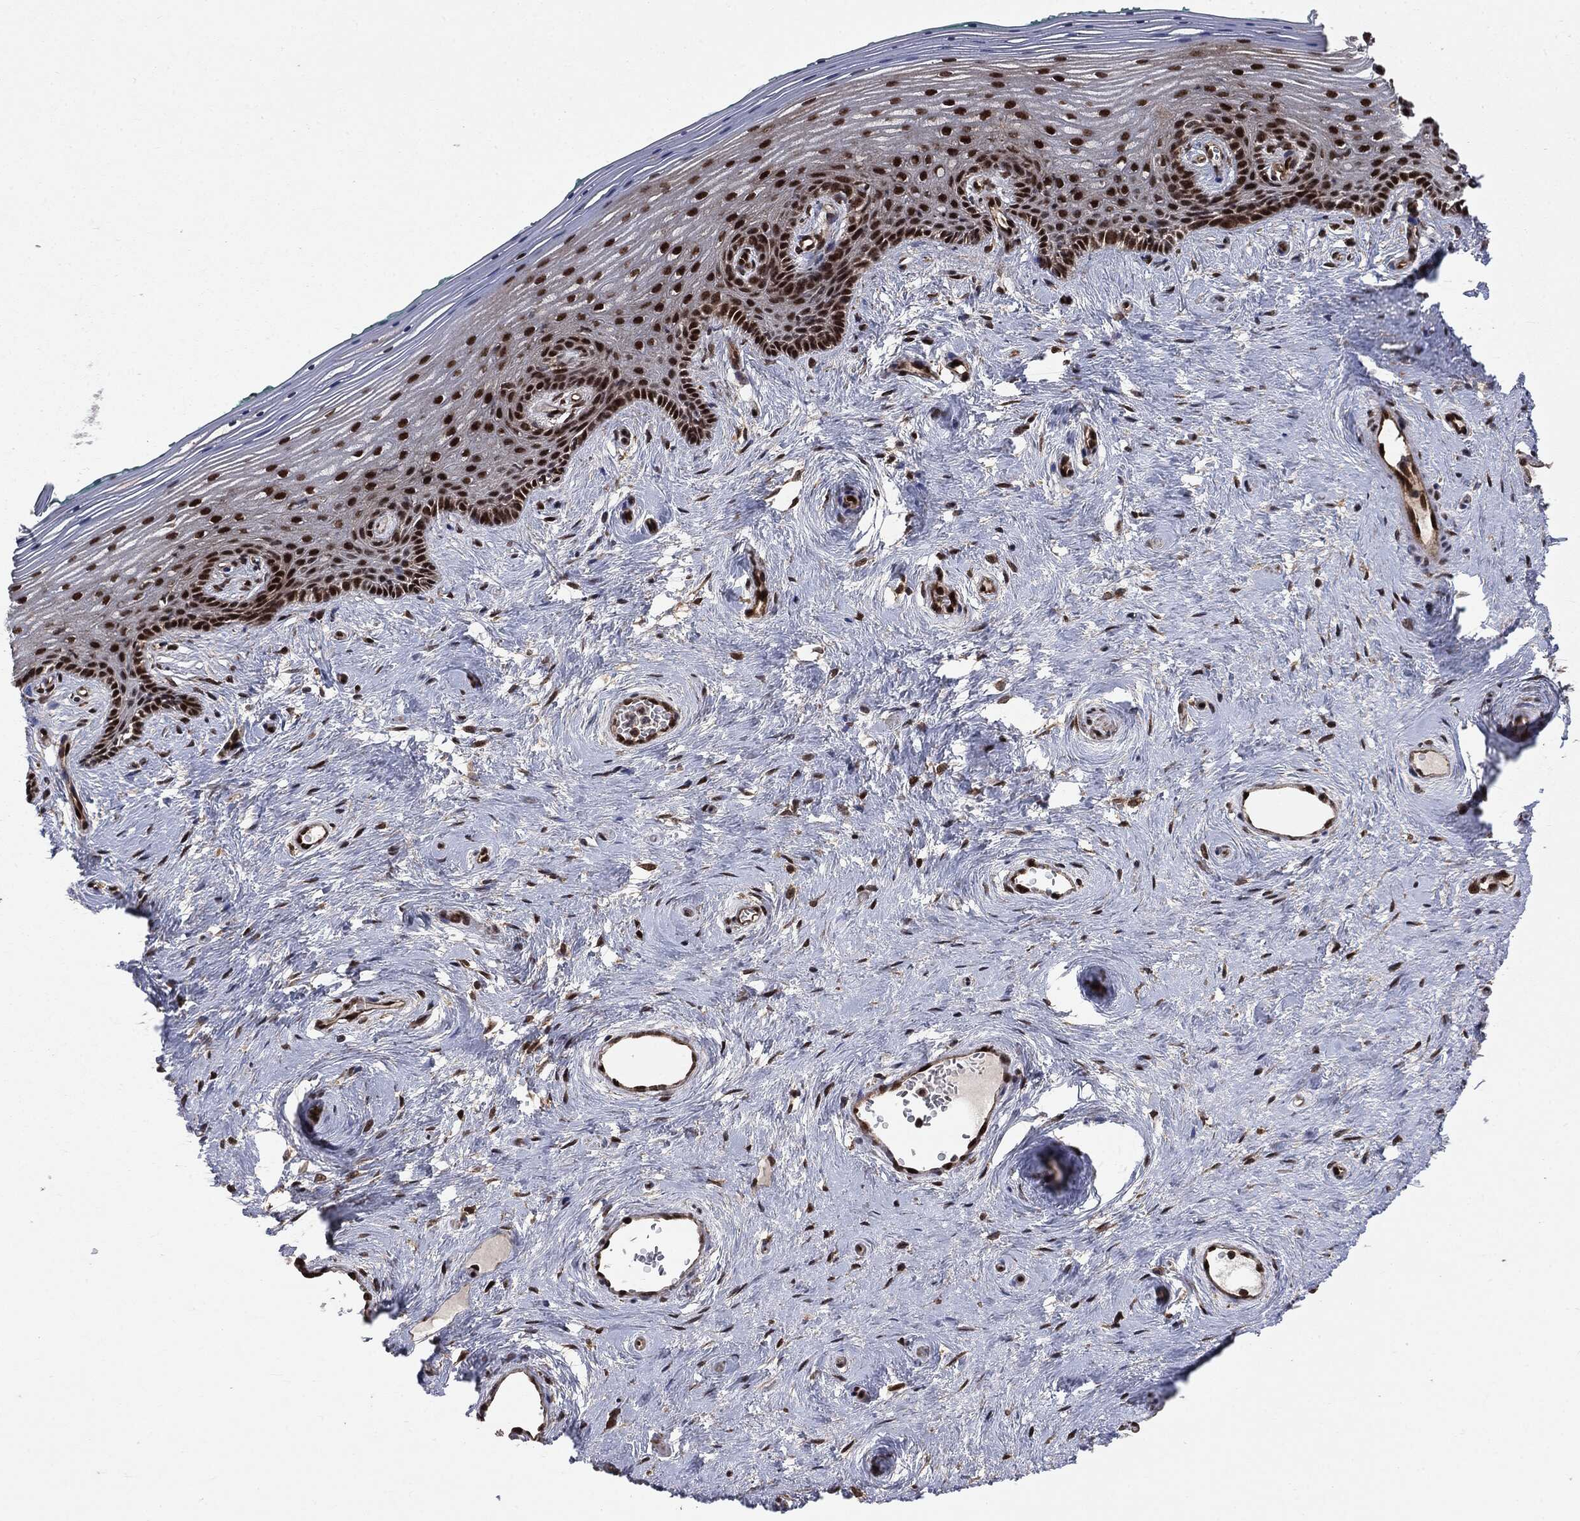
{"staining": {"intensity": "strong", "quantity": "25%-75%", "location": "nuclear"}, "tissue": "vagina", "cell_type": "Squamous epithelial cells", "image_type": "normal", "snomed": [{"axis": "morphology", "description": "Normal tissue, NOS"}, {"axis": "topography", "description": "Vagina"}], "caption": "About 25%-75% of squamous epithelial cells in benign human vagina exhibit strong nuclear protein expression as visualized by brown immunohistochemical staining.", "gene": "PTPA", "patient": {"sex": "female", "age": 45}}